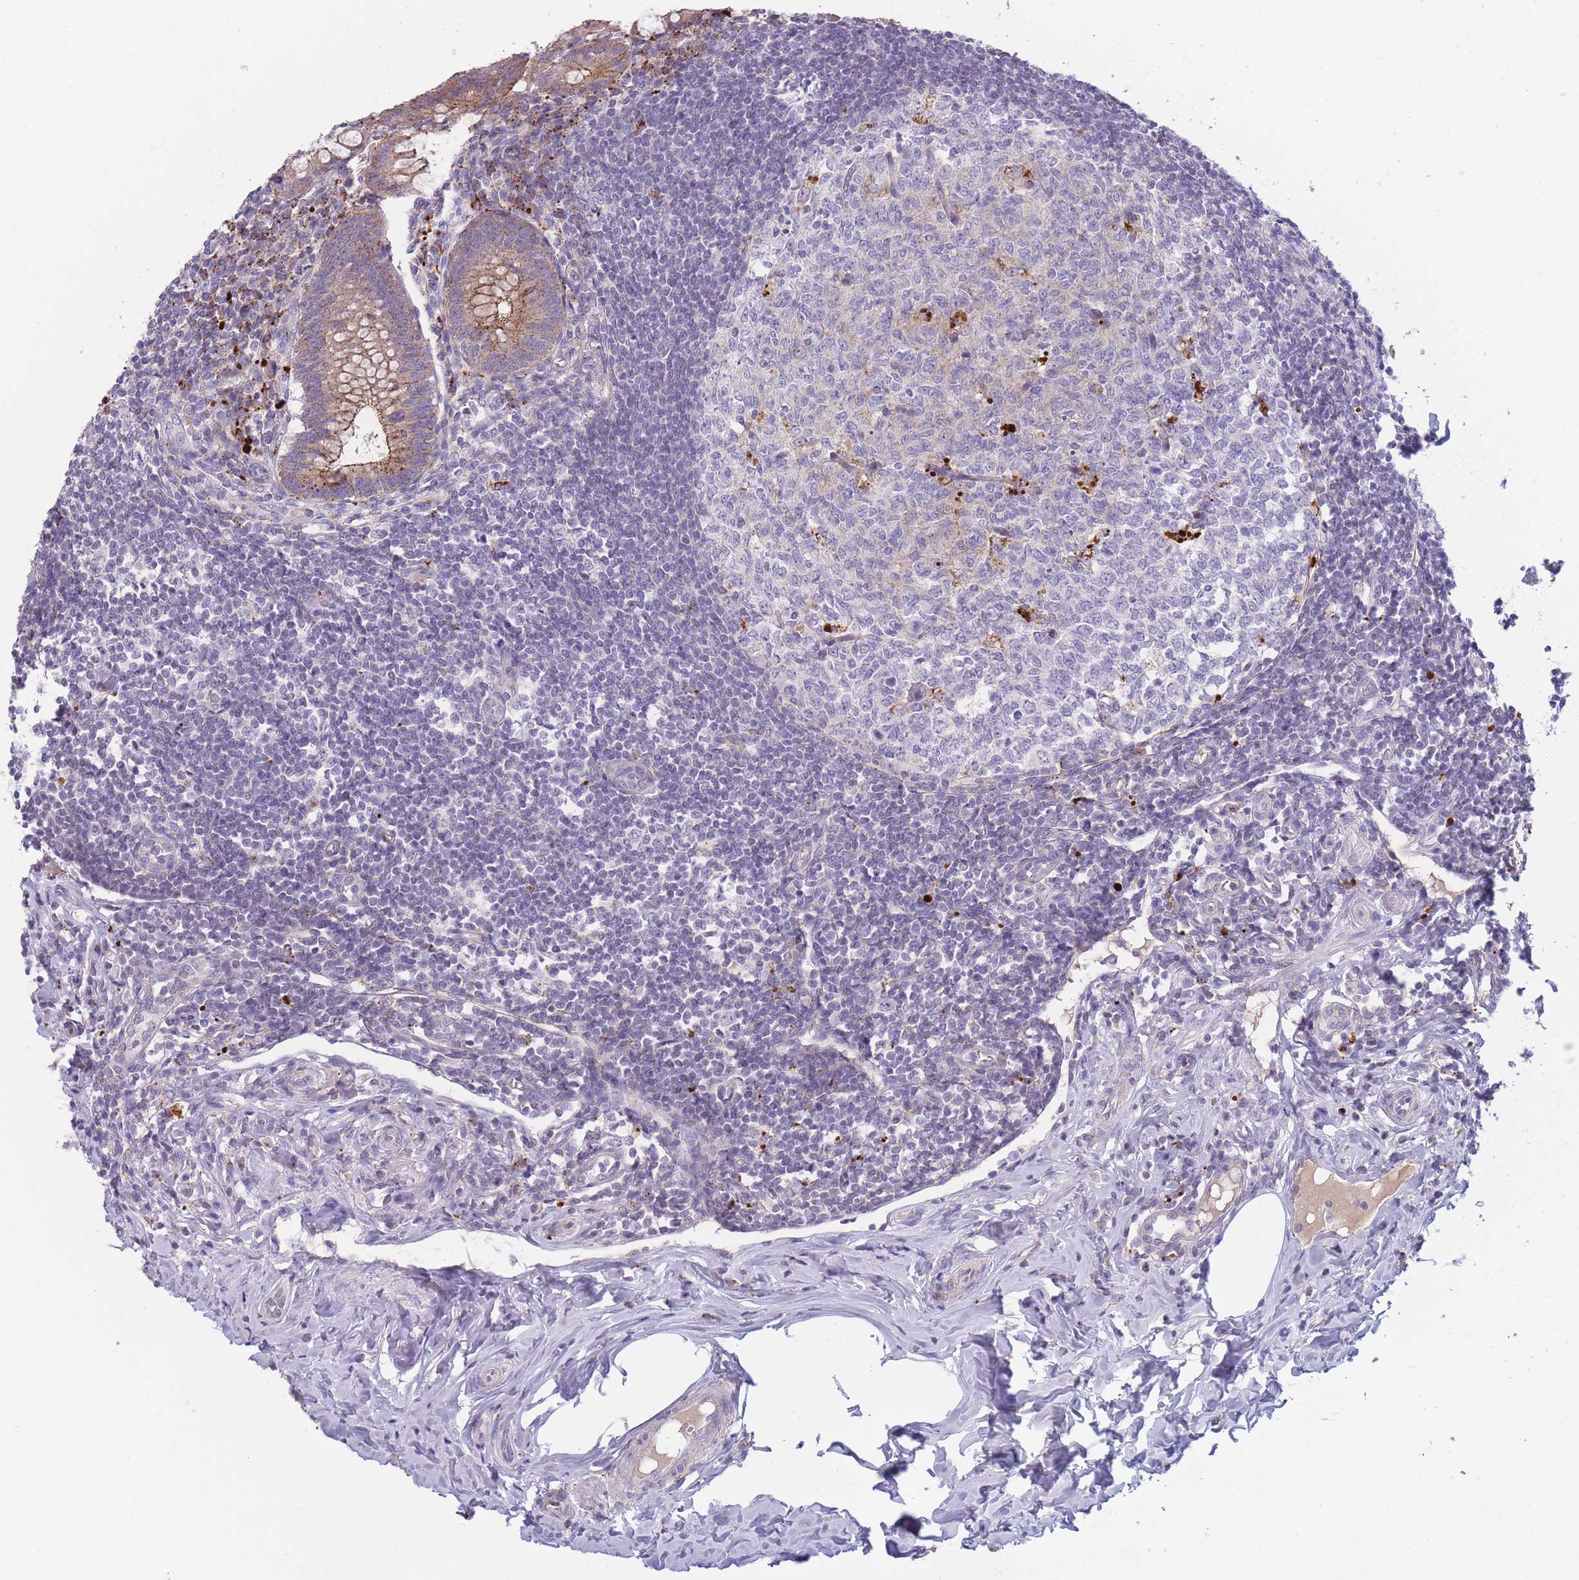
{"staining": {"intensity": "moderate", "quantity": ">75%", "location": "cytoplasmic/membranous"}, "tissue": "appendix", "cell_type": "Glandular cells", "image_type": "normal", "snomed": [{"axis": "morphology", "description": "Normal tissue, NOS"}, {"axis": "topography", "description": "Appendix"}], "caption": "About >75% of glandular cells in unremarkable appendix demonstrate moderate cytoplasmic/membranous protein staining as visualized by brown immunohistochemical staining.", "gene": "TRIM61", "patient": {"sex": "female", "age": 33}}